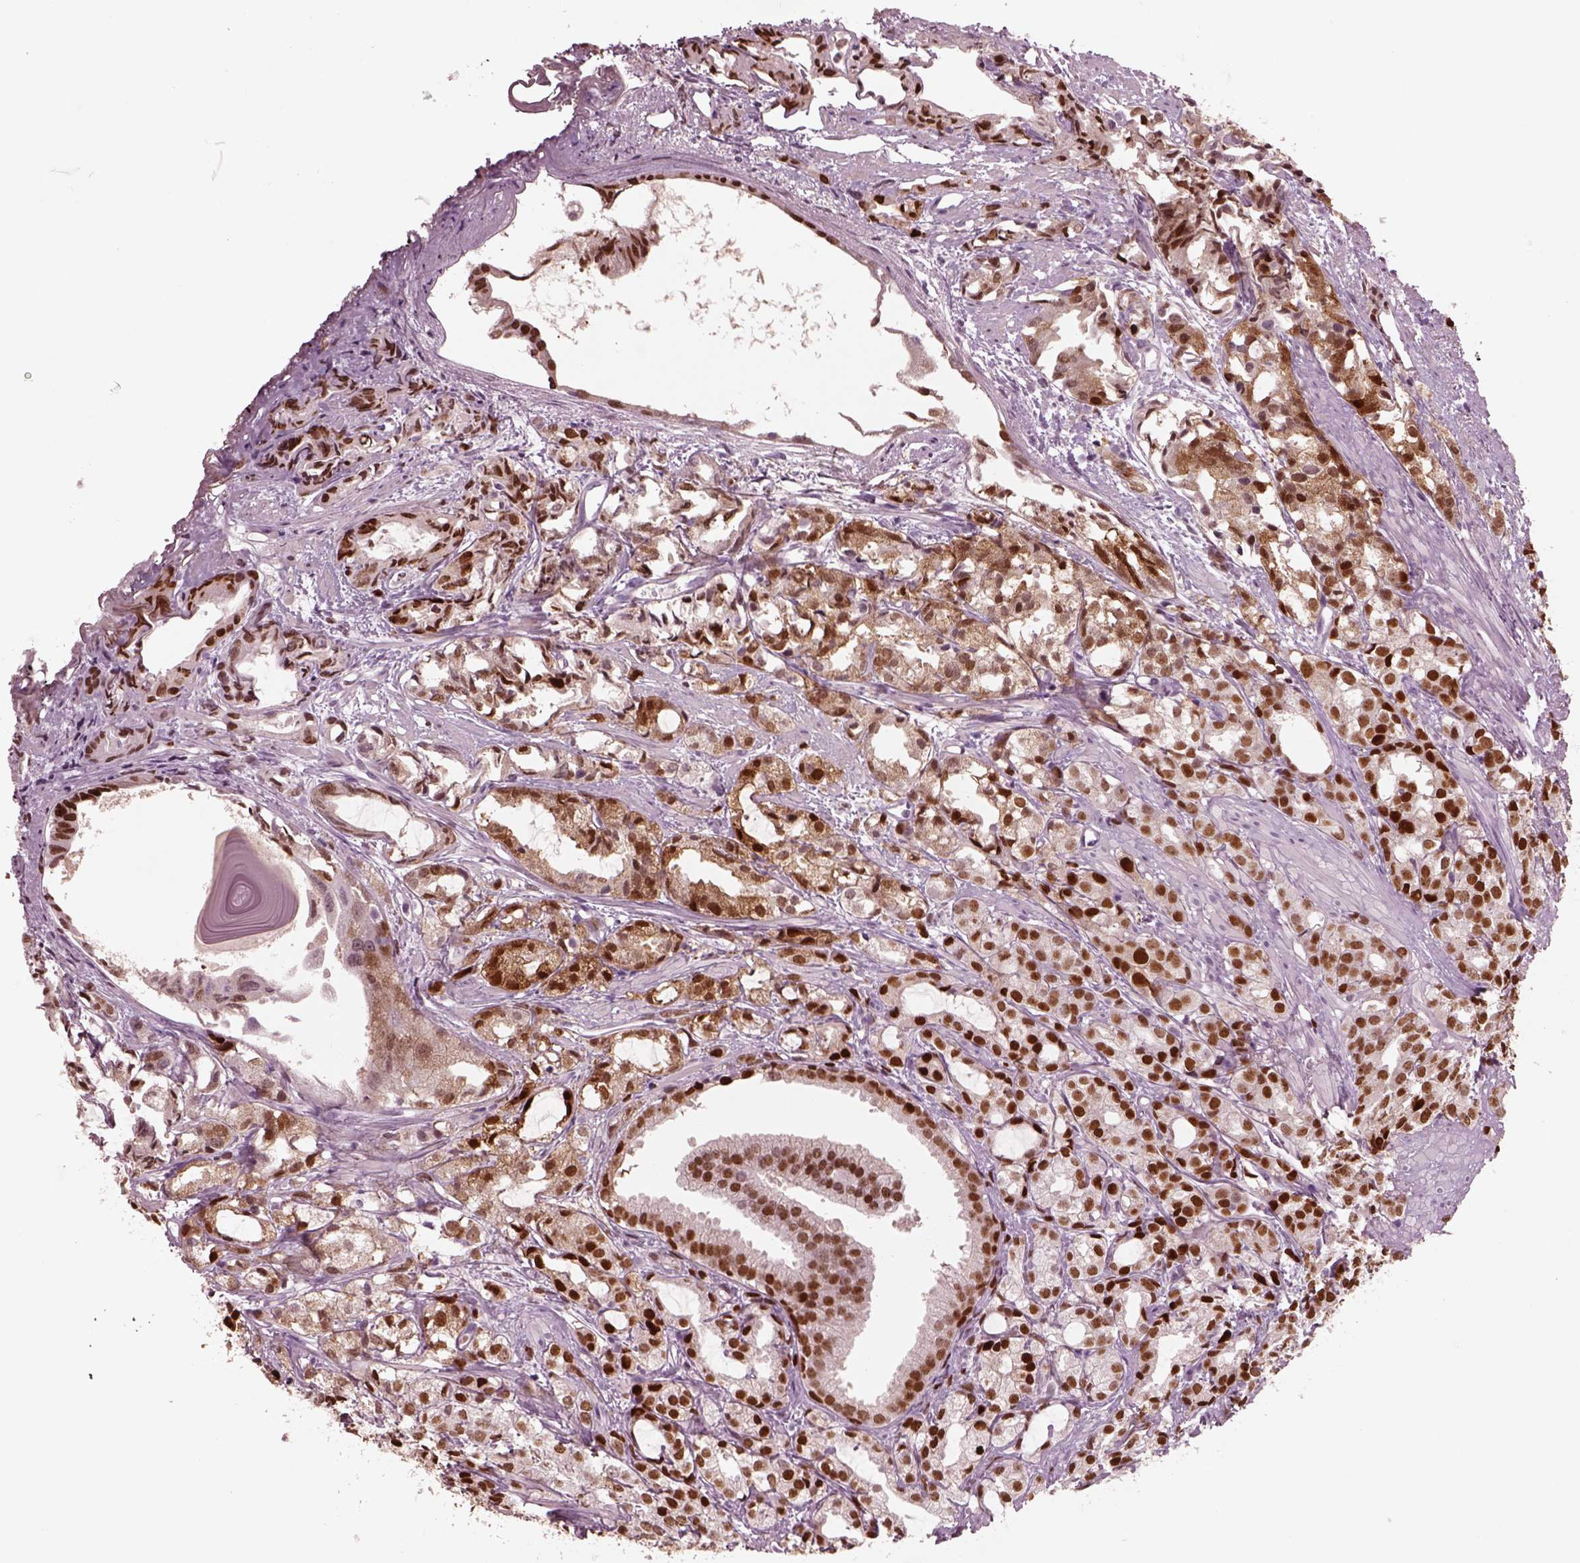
{"staining": {"intensity": "moderate", "quantity": ">75%", "location": "nuclear"}, "tissue": "prostate cancer", "cell_type": "Tumor cells", "image_type": "cancer", "snomed": [{"axis": "morphology", "description": "Adenocarcinoma, High grade"}, {"axis": "topography", "description": "Prostate"}], "caption": "Immunohistochemistry (IHC) (DAB (3,3'-diaminobenzidine)) staining of high-grade adenocarcinoma (prostate) exhibits moderate nuclear protein staining in about >75% of tumor cells.", "gene": "SOX9", "patient": {"sex": "male", "age": 79}}